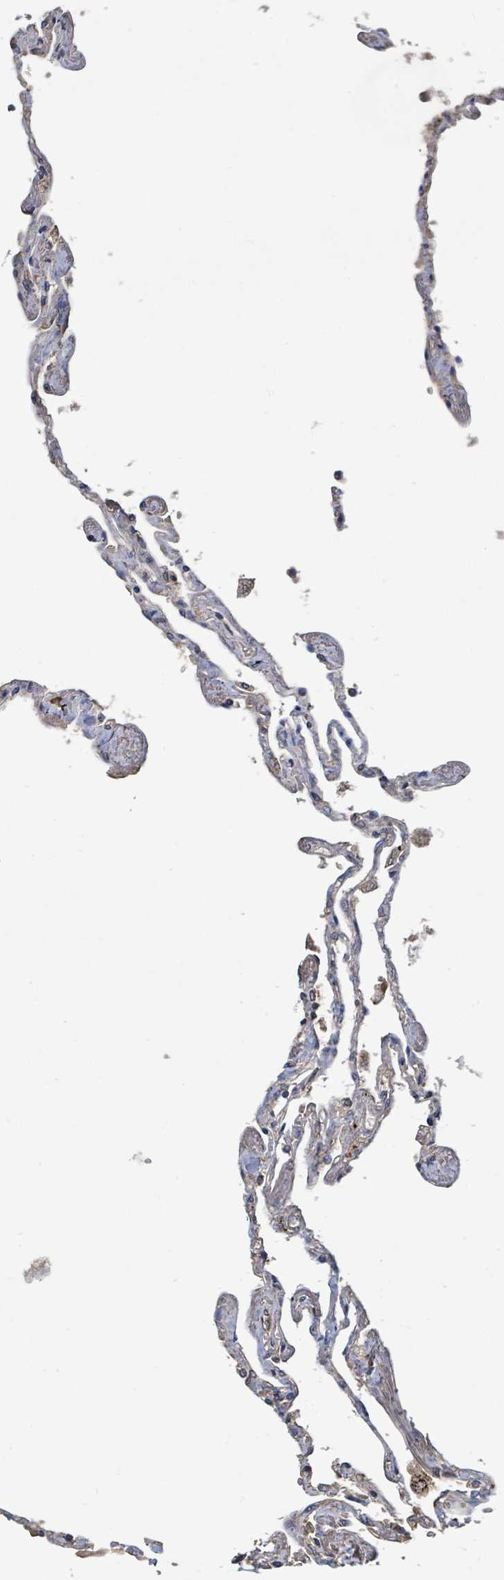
{"staining": {"intensity": "moderate", "quantity": "<25%", "location": "cytoplasmic/membranous"}, "tissue": "lung", "cell_type": "Alveolar cells", "image_type": "normal", "snomed": [{"axis": "morphology", "description": "Normal tissue, NOS"}, {"axis": "topography", "description": "Lung"}], "caption": "Approximately <25% of alveolar cells in benign human lung display moderate cytoplasmic/membranous protein staining as visualized by brown immunohistochemical staining.", "gene": "STARD4", "patient": {"sex": "female", "age": 67}}